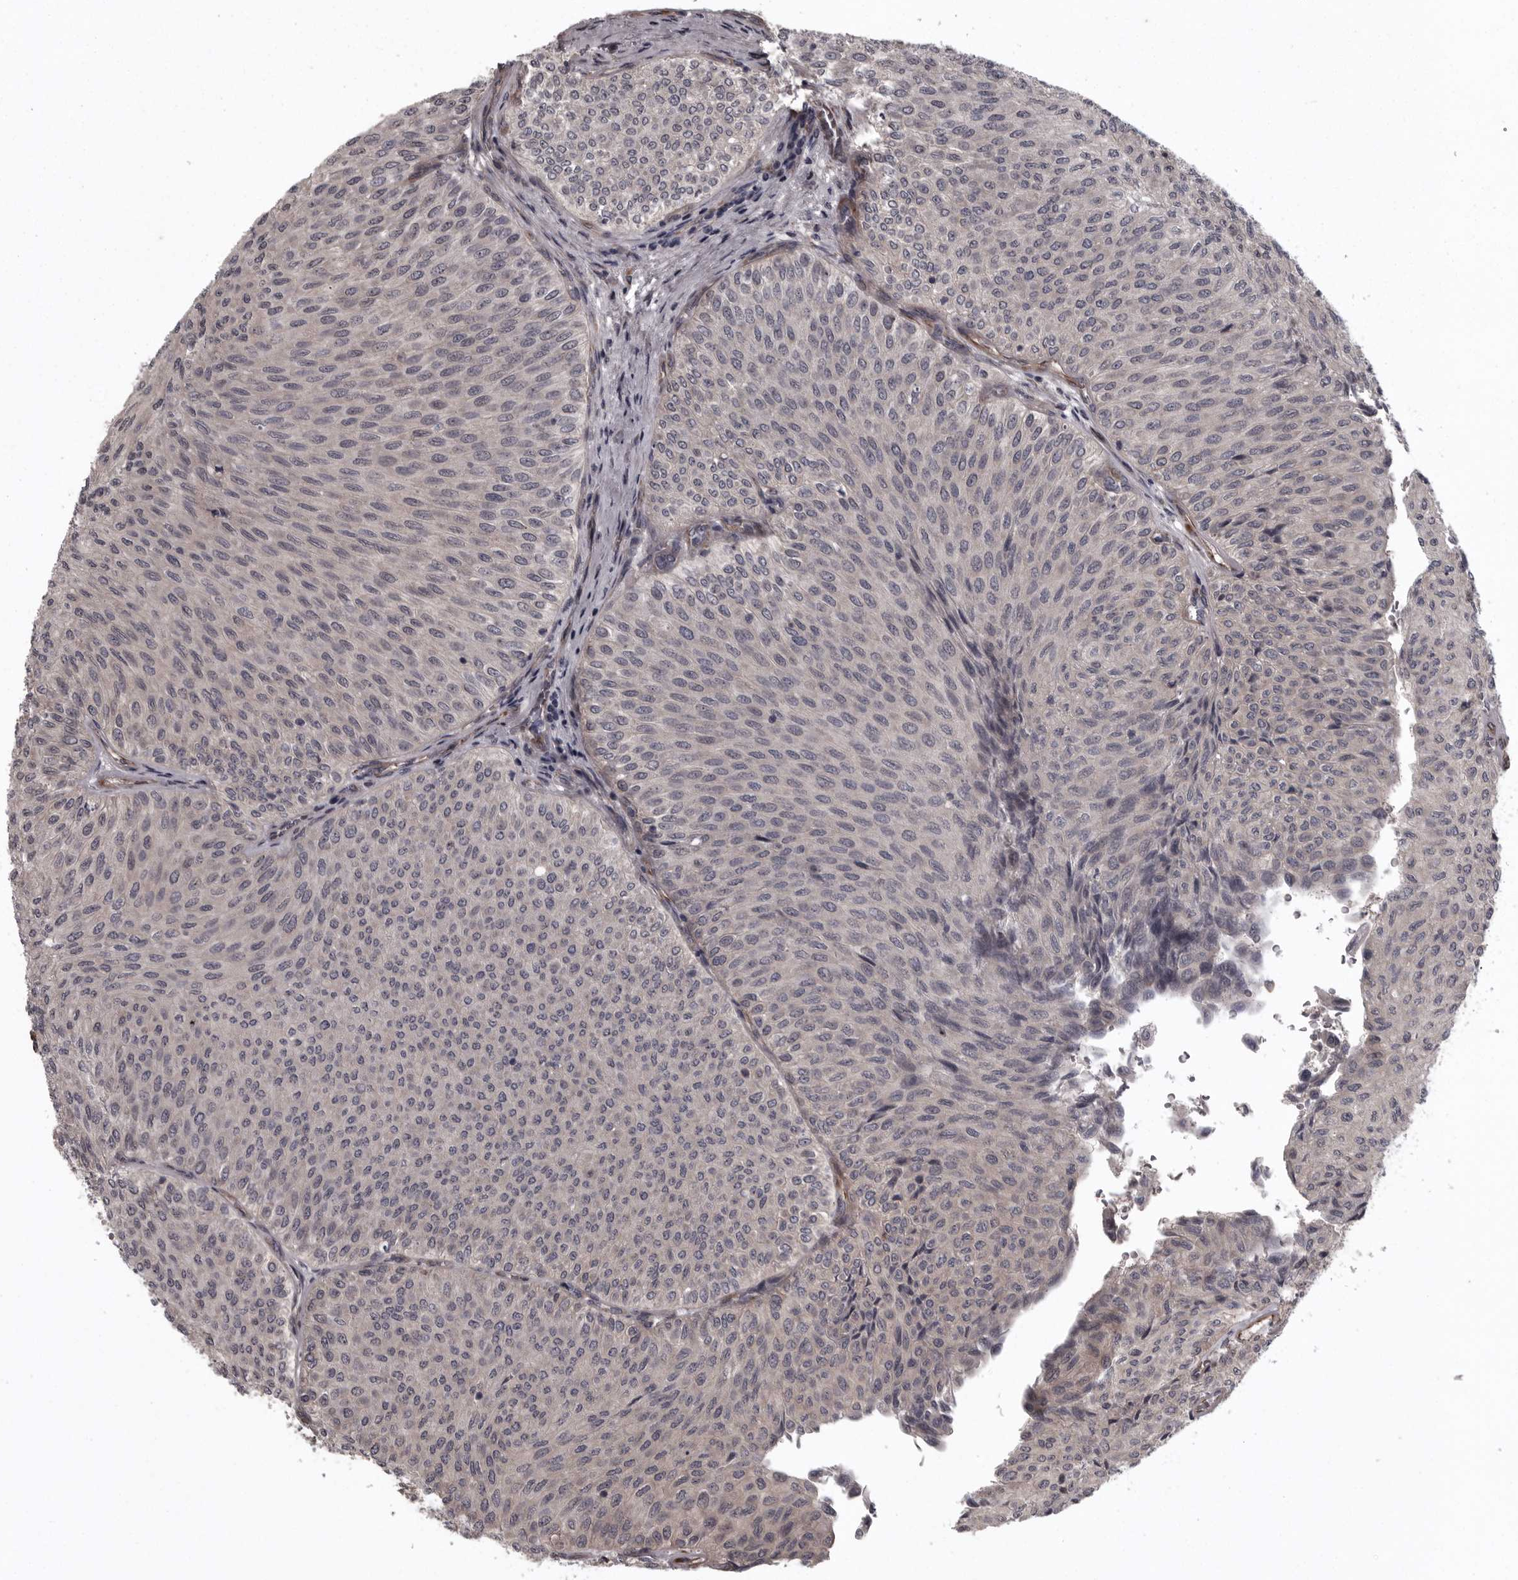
{"staining": {"intensity": "negative", "quantity": "none", "location": "none"}, "tissue": "urothelial cancer", "cell_type": "Tumor cells", "image_type": "cancer", "snomed": [{"axis": "morphology", "description": "Urothelial carcinoma, Low grade"}, {"axis": "topography", "description": "Urinary bladder"}], "caption": "An image of human urothelial cancer is negative for staining in tumor cells.", "gene": "FAAP100", "patient": {"sex": "male", "age": 78}}